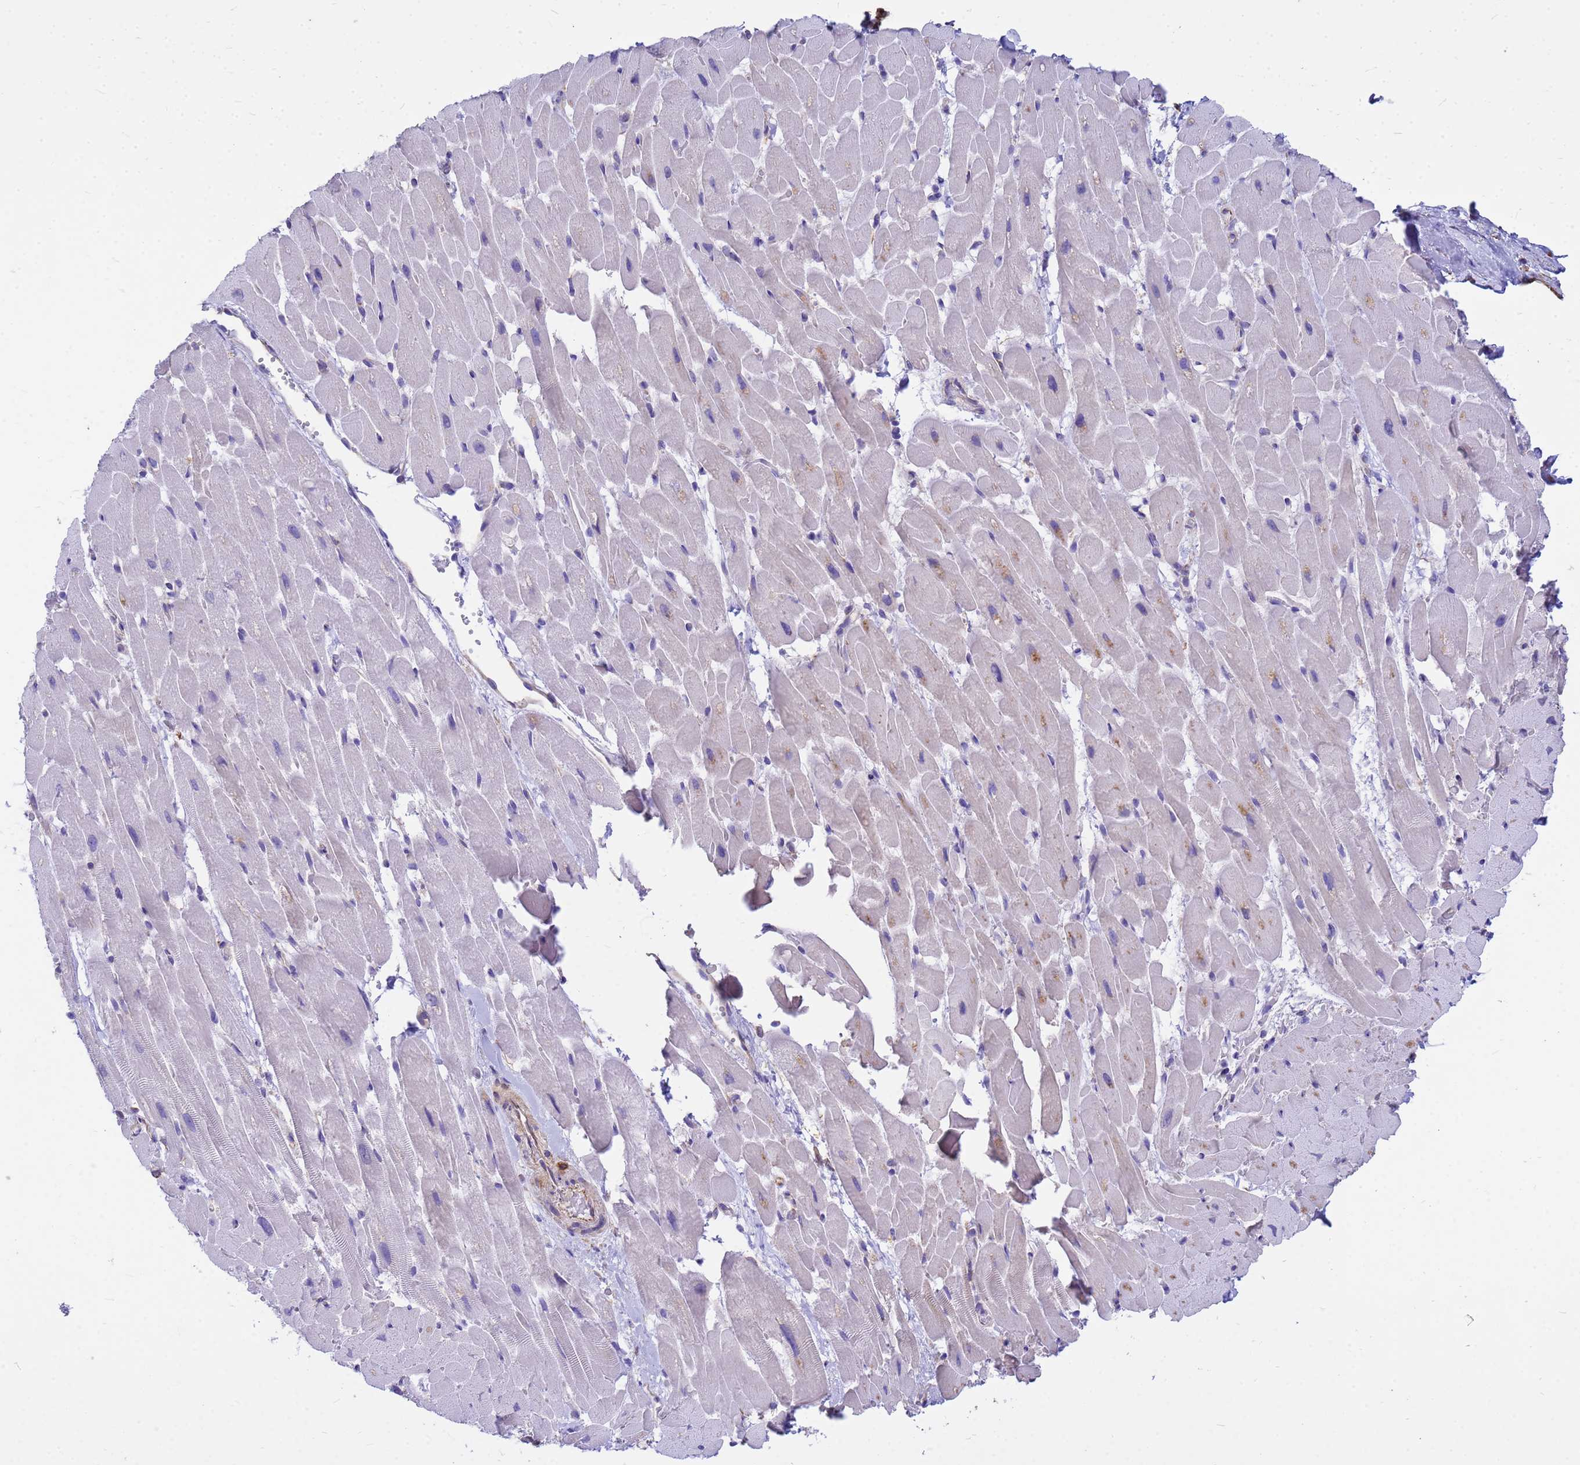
{"staining": {"intensity": "moderate", "quantity": "<25%", "location": "cytoplasmic/membranous"}, "tissue": "heart muscle", "cell_type": "Cardiomyocytes", "image_type": "normal", "snomed": [{"axis": "morphology", "description": "Normal tissue, NOS"}, {"axis": "topography", "description": "Heart"}], "caption": "Brown immunohistochemical staining in benign heart muscle shows moderate cytoplasmic/membranous expression in approximately <25% of cardiomyocytes.", "gene": "TCEAL3", "patient": {"sex": "male", "age": 37}}